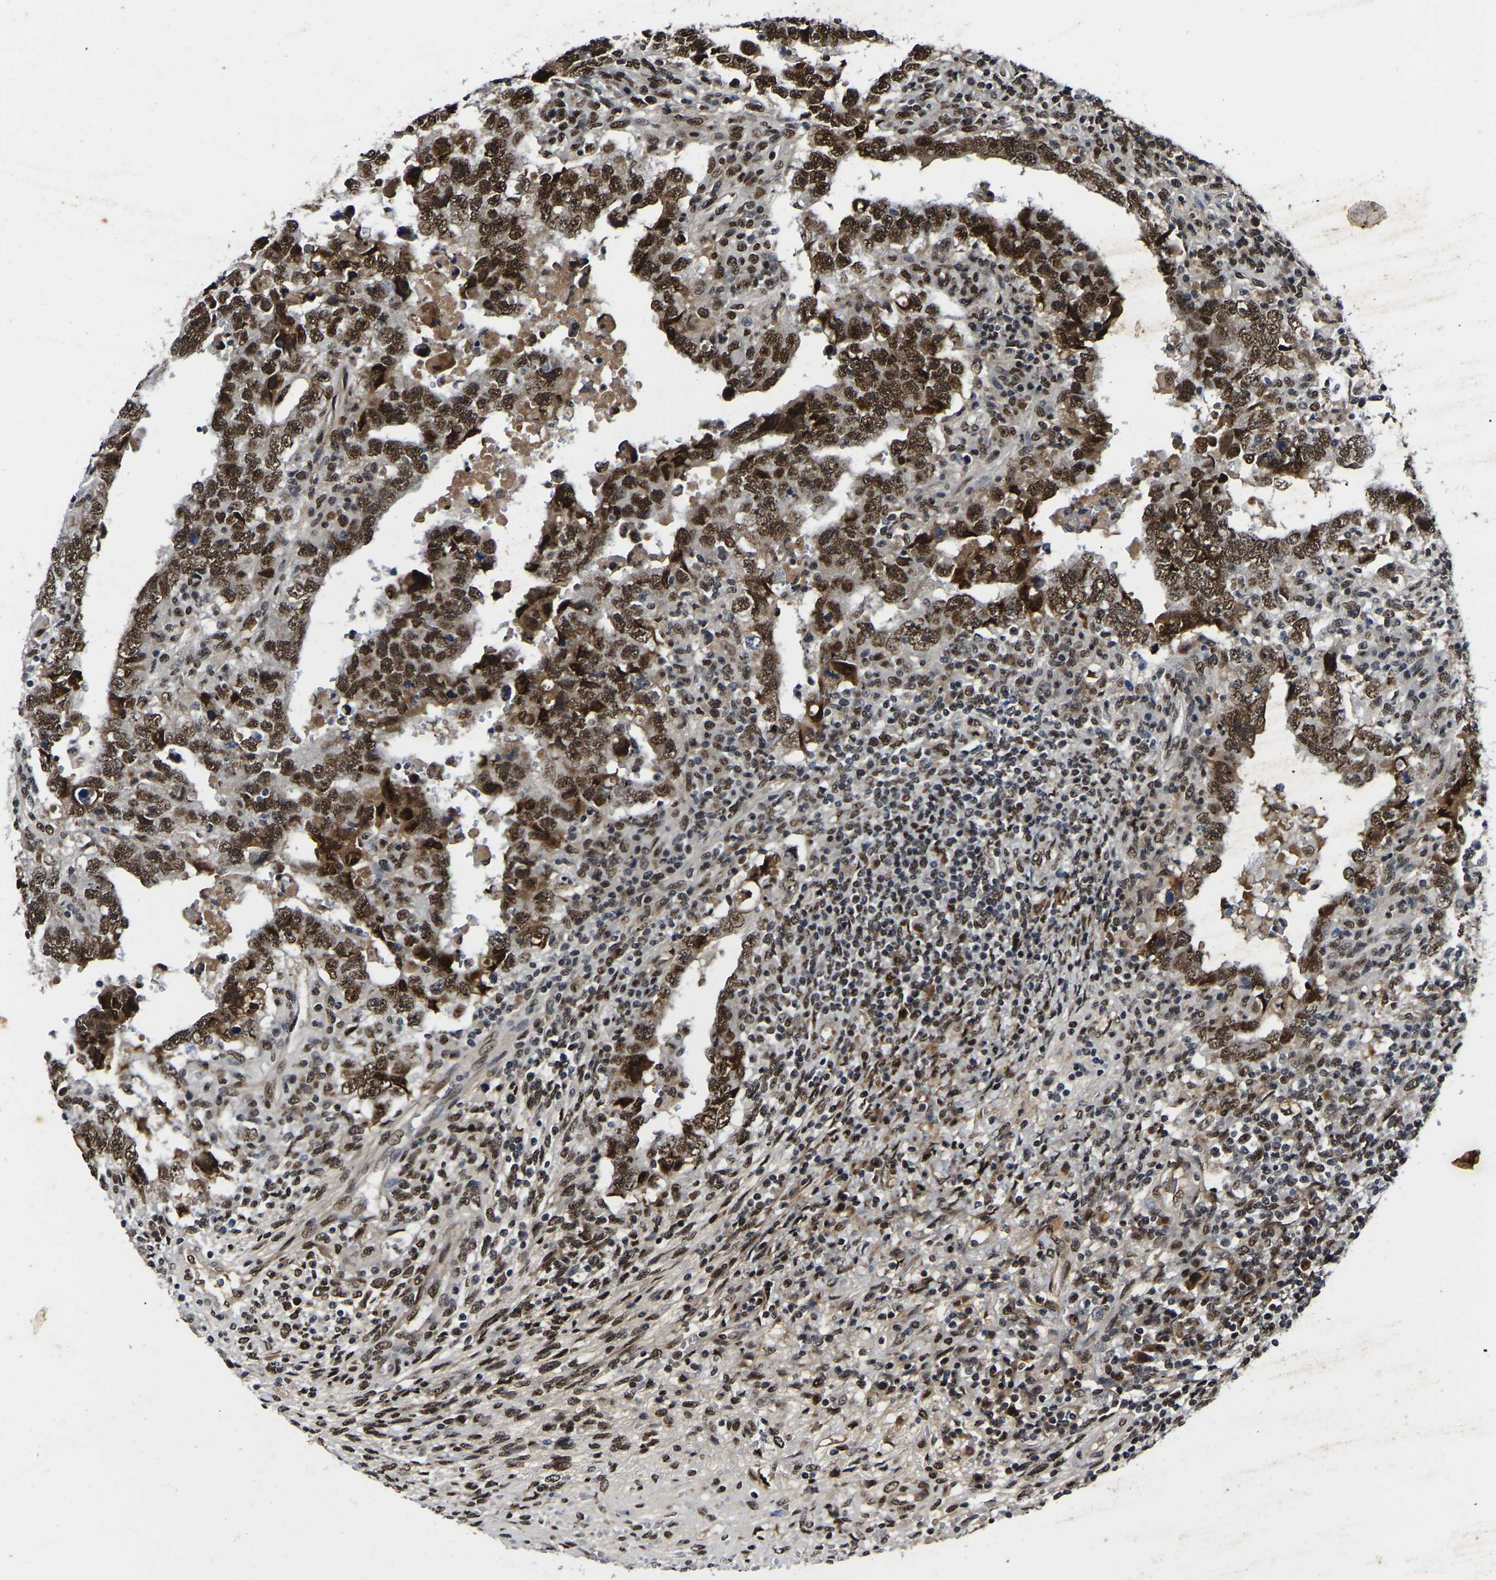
{"staining": {"intensity": "strong", "quantity": ">75%", "location": "nuclear"}, "tissue": "testis cancer", "cell_type": "Tumor cells", "image_type": "cancer", "snomed": [{"axis": "morphology", "description": "Carcinoma, Embryonal, NOS"}, {"axis": "topography", "description": "Testis"}], "caption": "Protein staining demonstrates strong nuclear staining in about >75% of tumor cells in embryonal carcinoma (testis).", "gene": "TRIM35", "patient": {"sex": "male", "age": 26}}